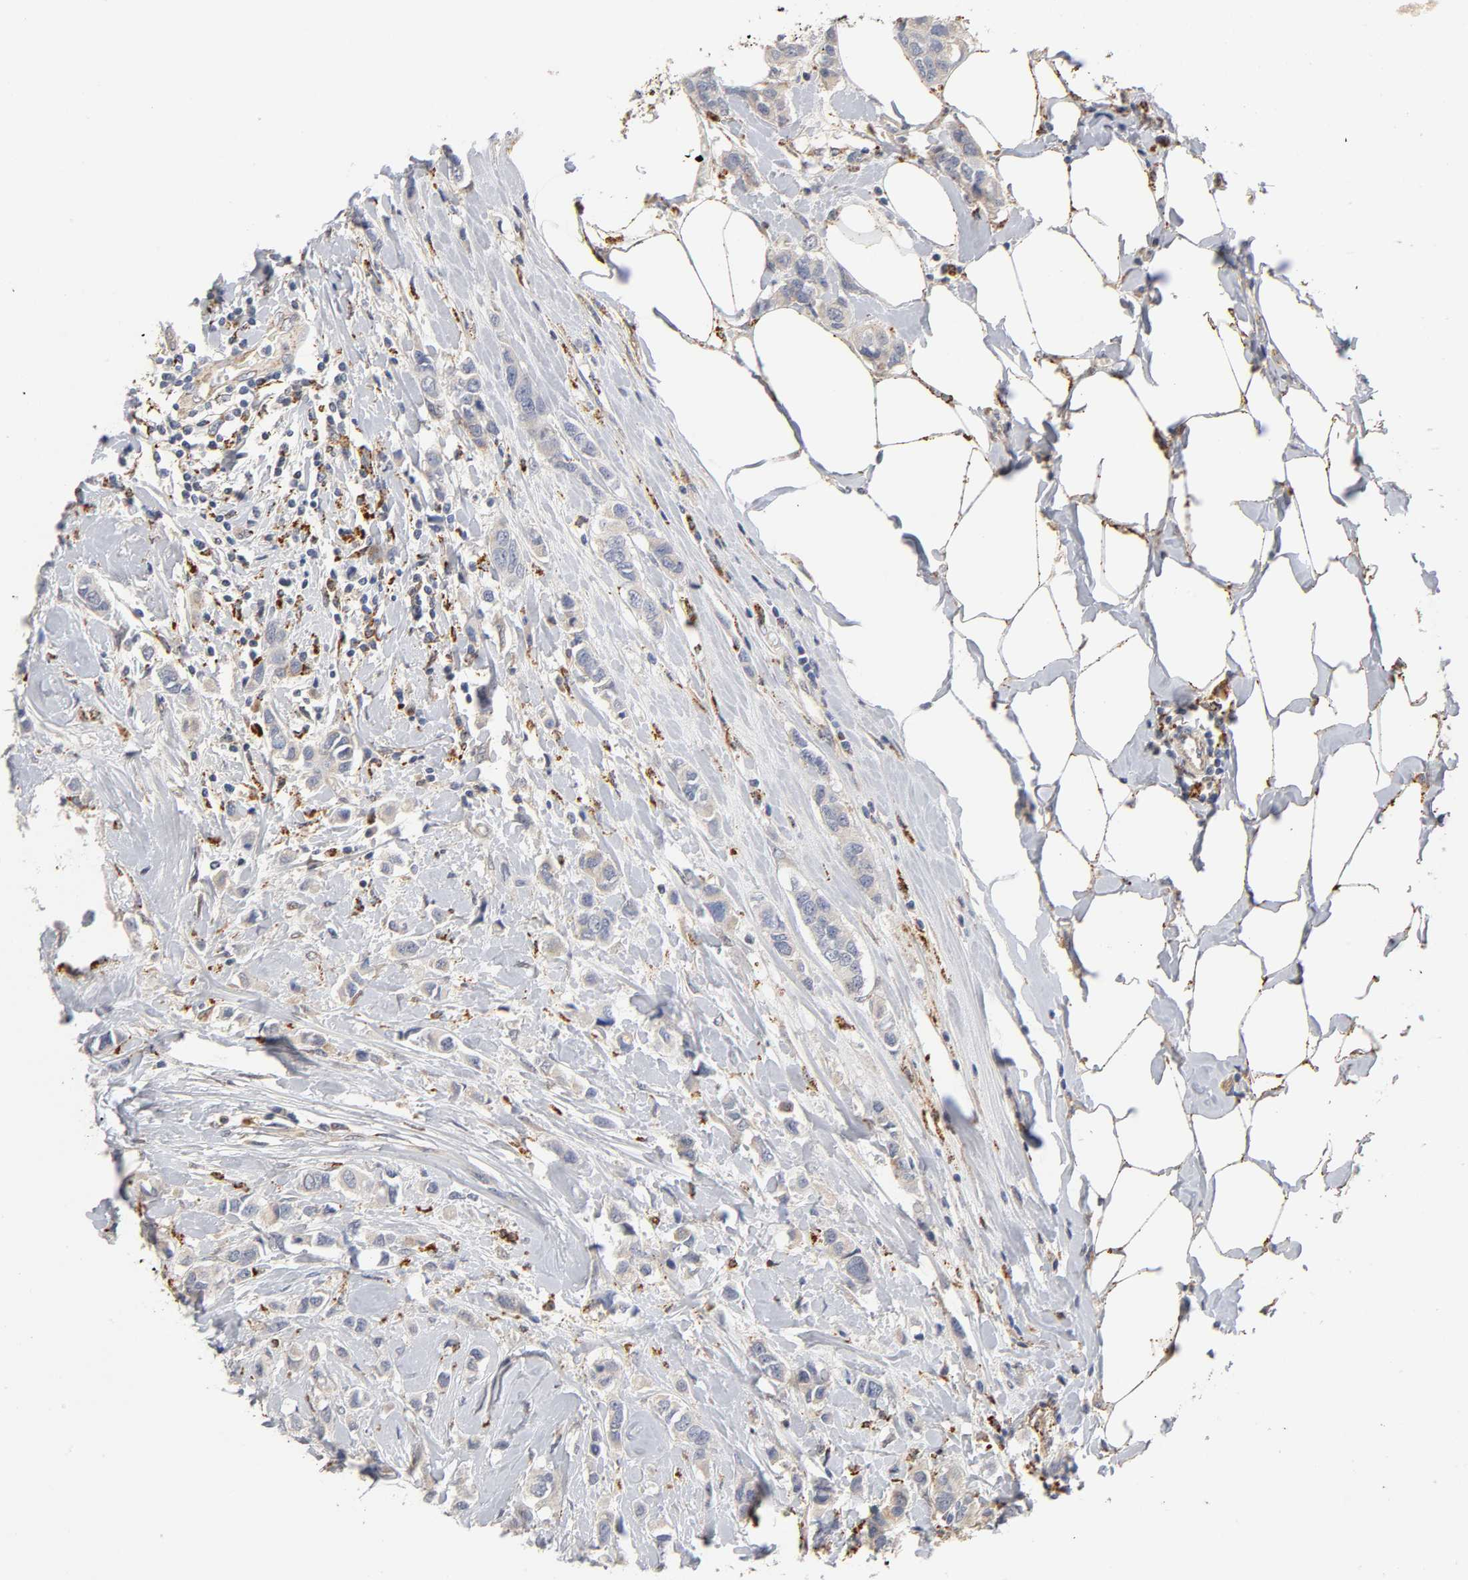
{"staining": {"intensity": "negative", "quantity": "none", "location": "none"}, "tissue": "breast cancer", "cell_type": "Tumor cells", "image_type": "cancer", "snomed": [{"axis": "morphology", "description": "Duct carcinoma"}, {"axis": "topography", "description": "Breast"}], "caption": "A photomicrograph of human infiltrating ductal carcinoma (breast) is negative for staining in tumor cells.", "gene": "ISG15", "patient": {"sex": "female", "age": 50}}